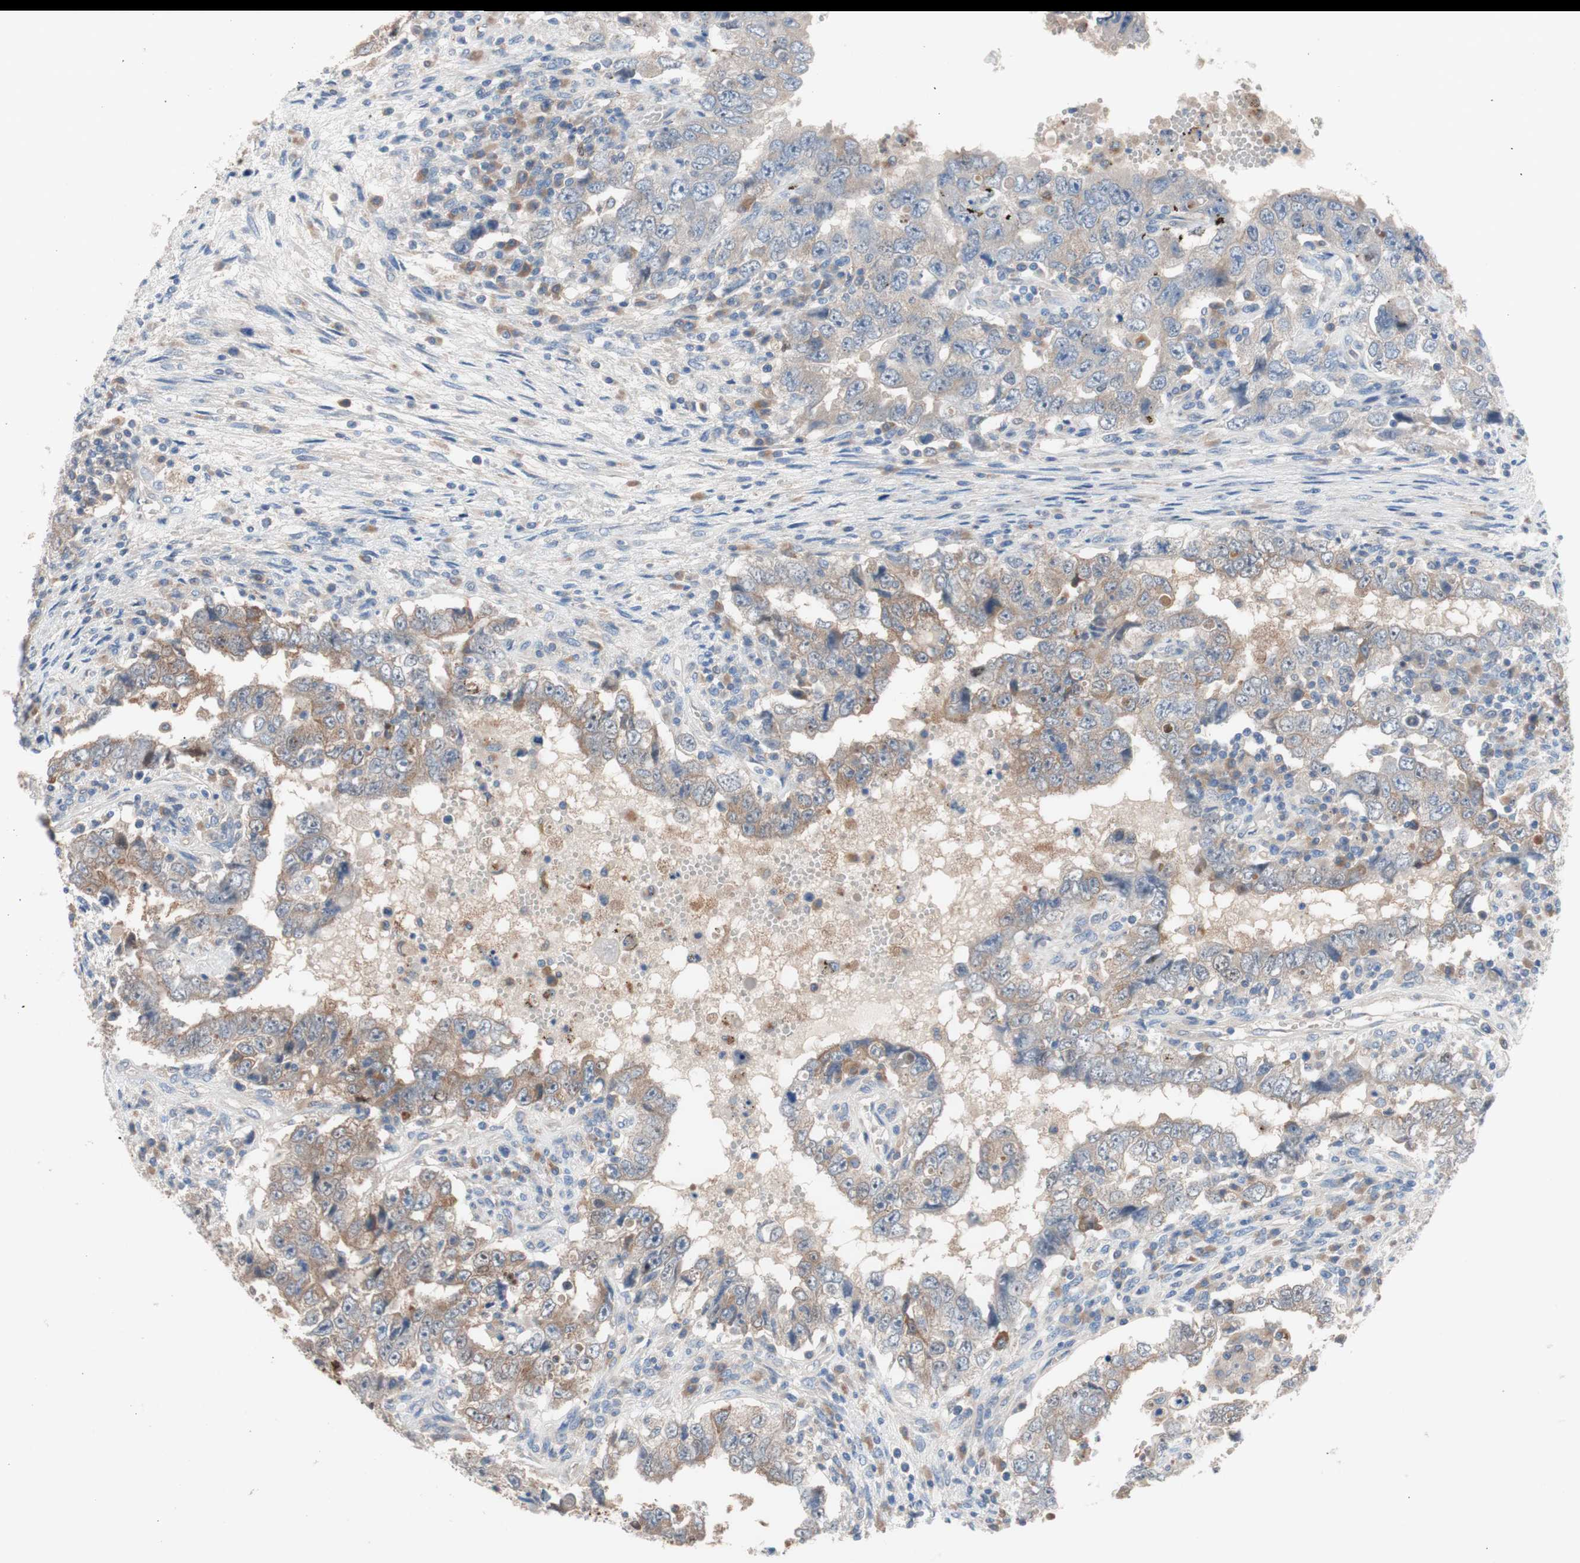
{"staining": {"intensity": "moderate", "quantity": ">75%", "location": "cytoplasmic/membranous"}, "tissue": "testis cancer", "cell_type": "Tumor cells", "image_type": "cancer", "snomed": [{"axis": "morphology", "description": "Carcinoma, Embryonal, NOS"}, {"axis": "topography", "description": "Testis"}], "caption": "This photomicrograph shows embryonal carcinoma (testis) stained with immunohistochemistry (IHC) to label a protein in brown. The cytoplasmic/membranous of tumor cells show moderate positivity for the protein. Nuclei are counter-stained blue.", "gene": "CLEC4D", "patient": {"sex": "male", "age": 26}}